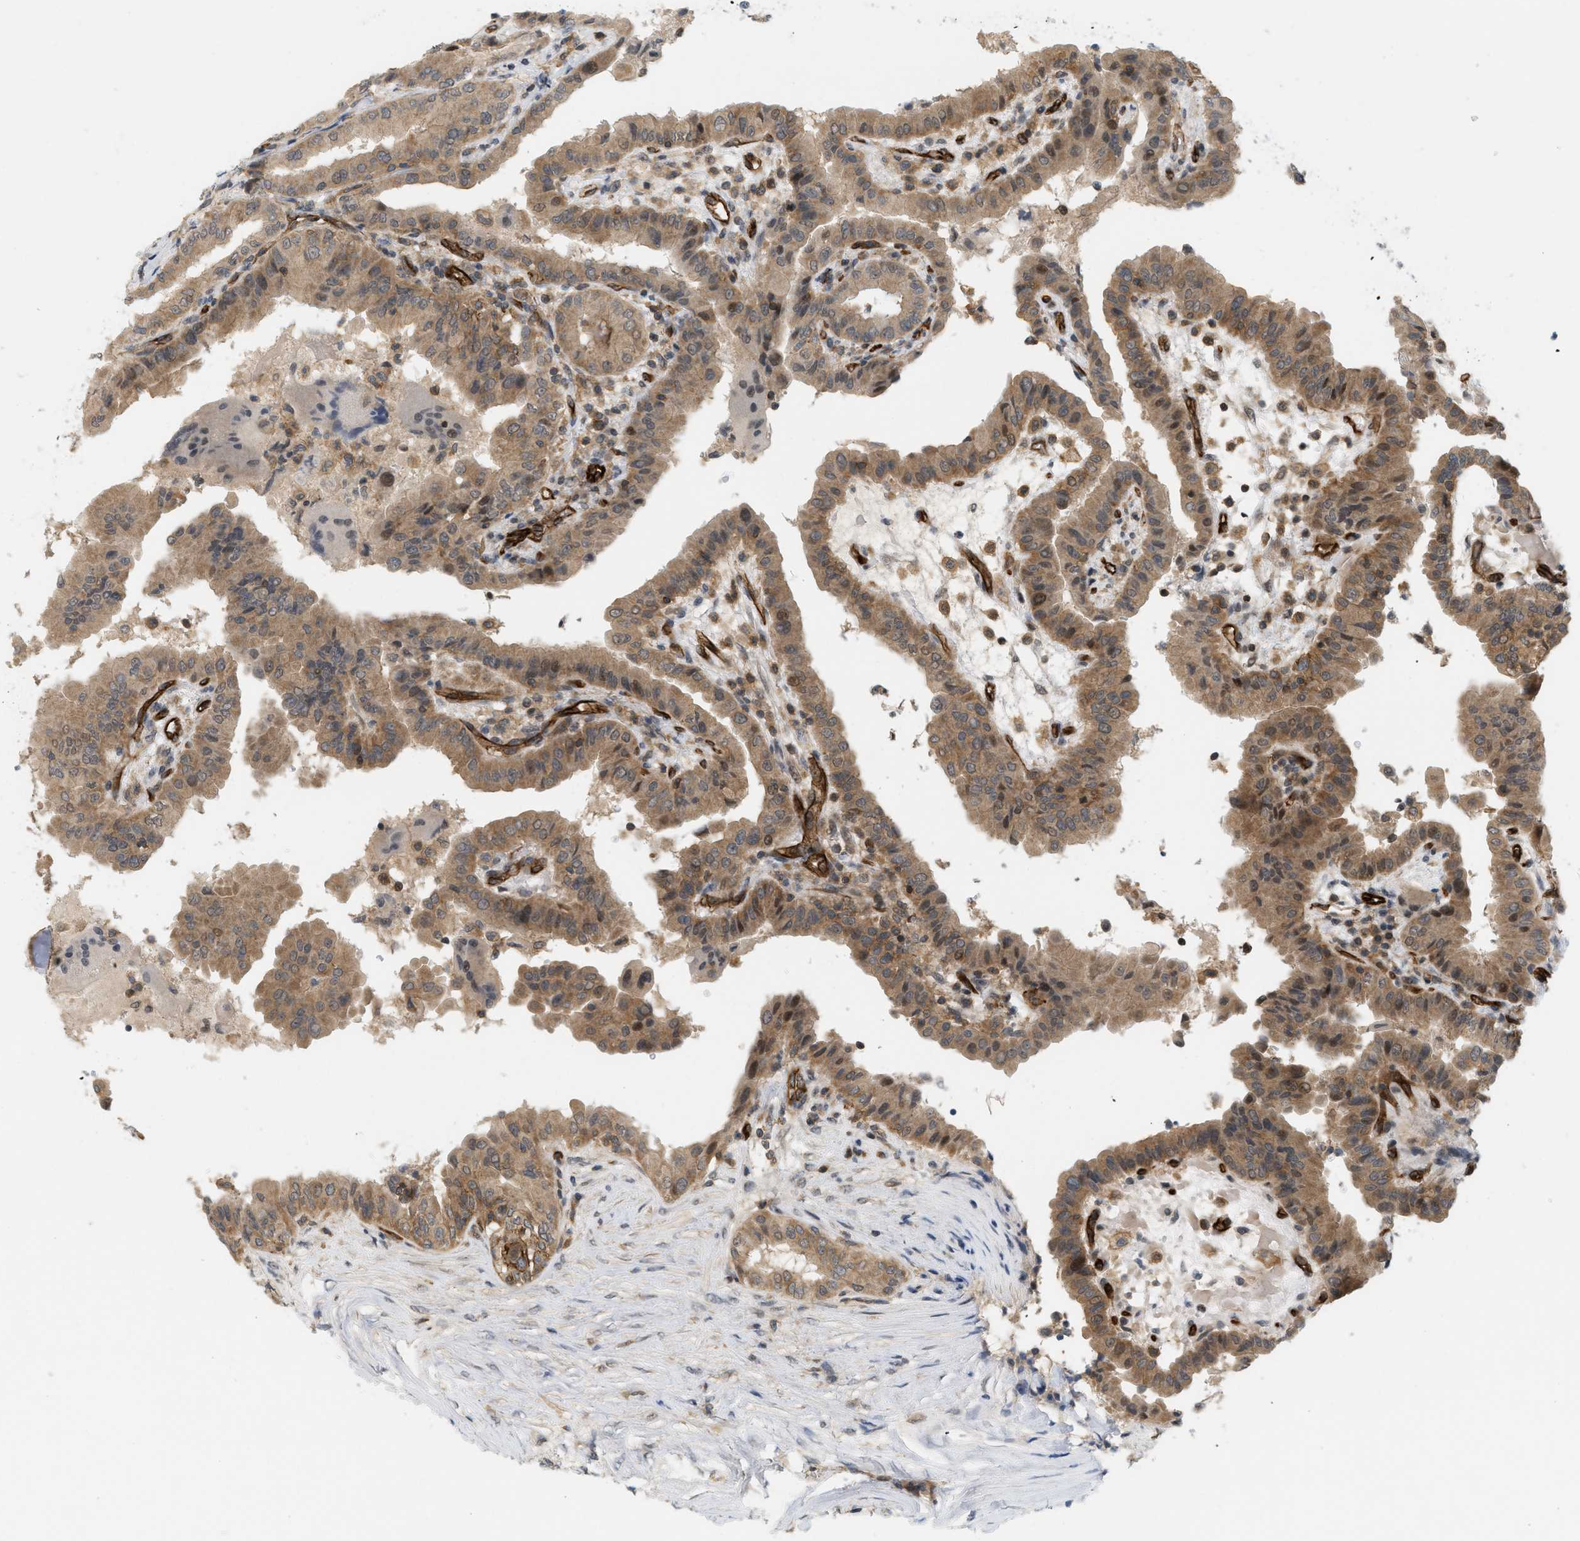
{"staining": {"intensity": "moderate", "quantity": ">75%", "location": "cytoplasmic/membranous"}, "tissue": "thyroid cancer", "cell_type": "Tumor cells", "image_type": "cancer", "snomed": [{"axis": "morphology", "description": "Papillary adenocarcinoma, NOS"}, {"axis": "topography", "description": "Thyroid gland"}], "caption": "Immunohistochemistry (IHC) of human thyroid papillary adenocarcinoma displays medium levels of moderate cytoplasmic/membranous positivity in about >75% of tumor cells.", "gene": "PALMD", "patient": {"sex": "male", "age": 33}}